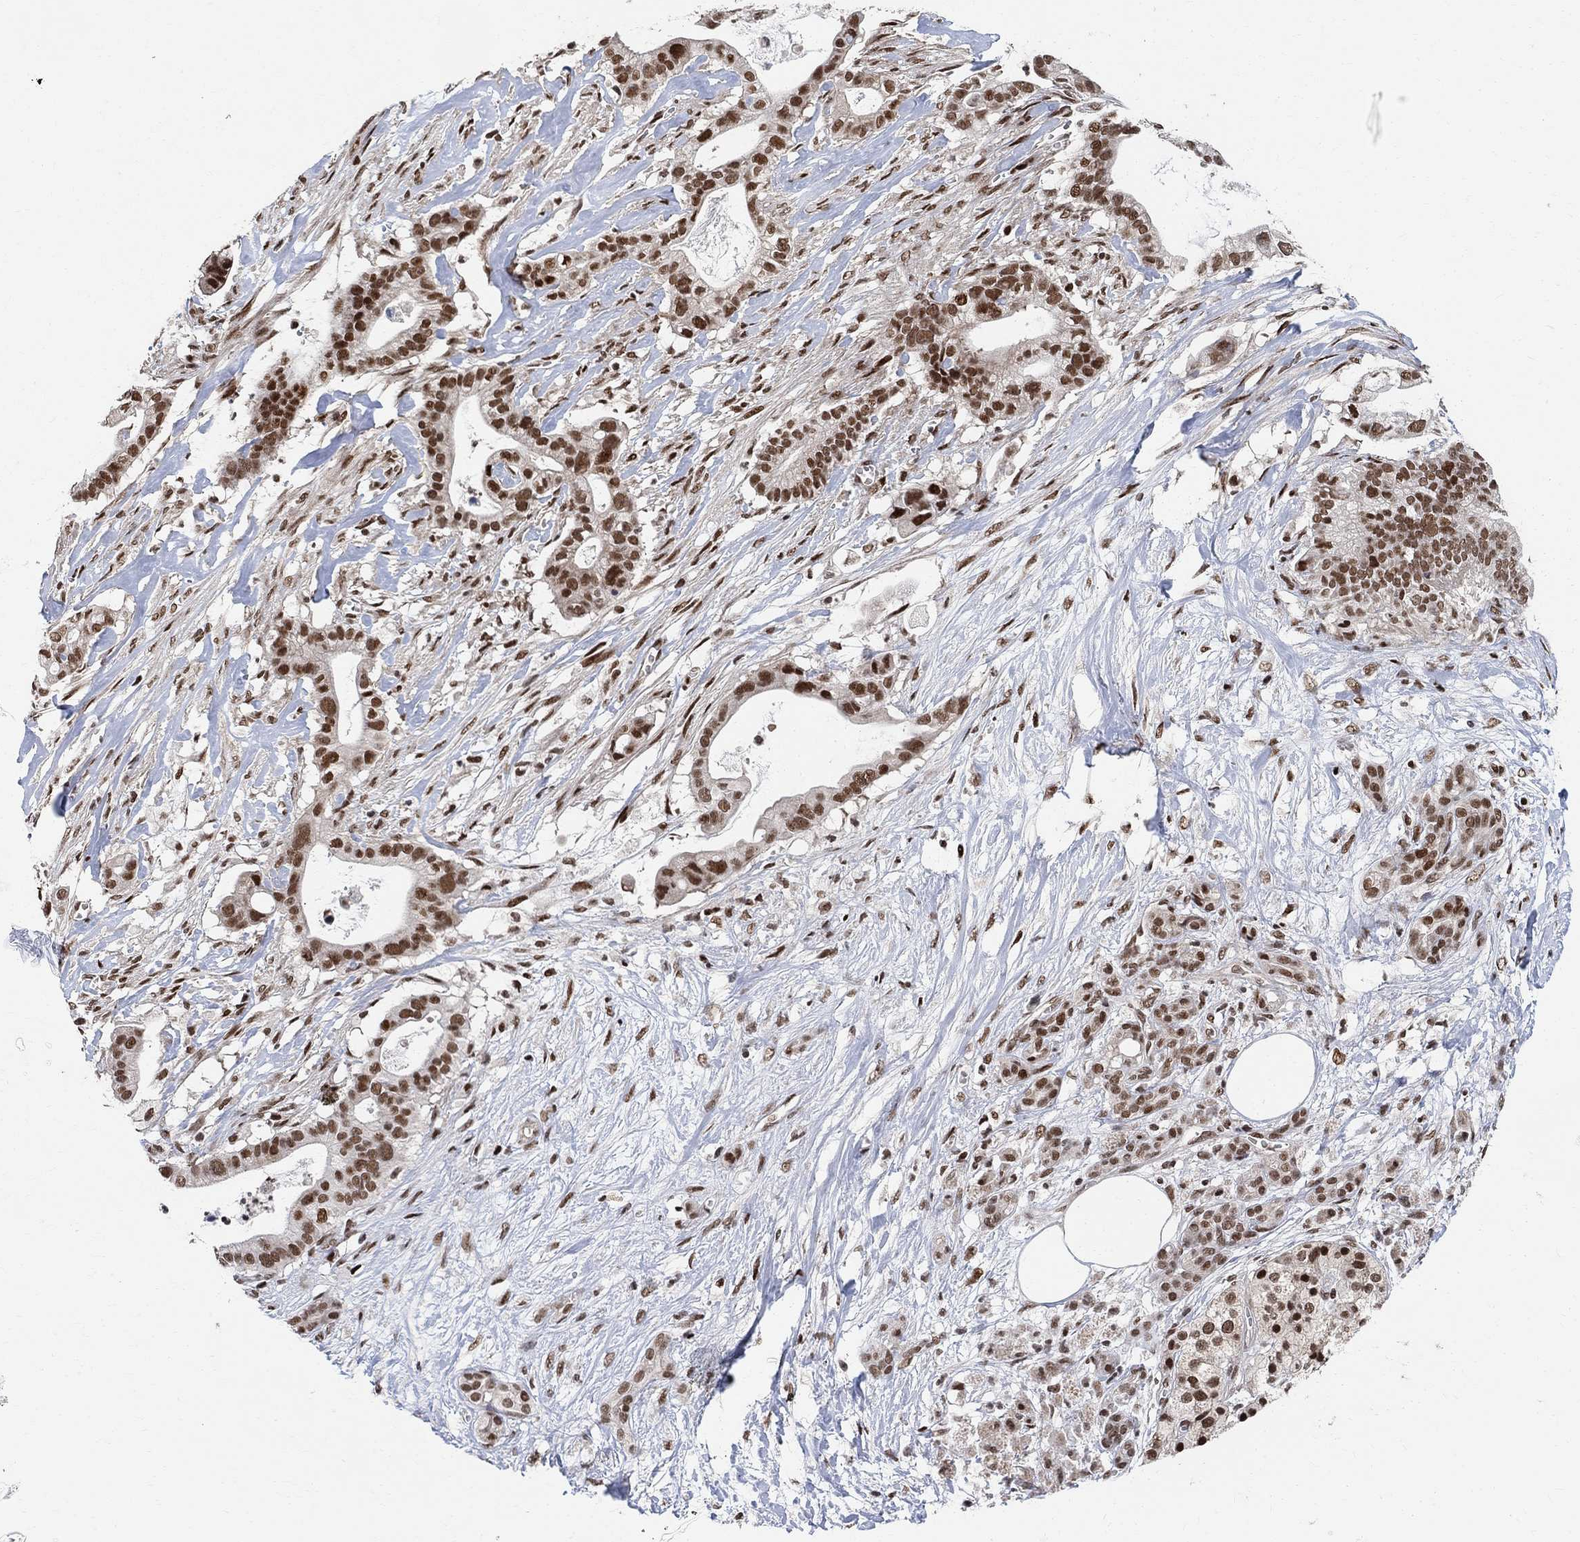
{"staining": {"intensity": "strong", "quantity": ">75%", "location": "nuclear"}, "tissue": "pancreatic cancer", "cell_type": "Tumor cells", "image_type": "cancer", "snomed": [{"axis": "morphology", "description": "Adenocarcinoma, NOS"}, {"axis": "topography", "description": "Pancreas"}], "caption": "Brown immunohistochemical staining in human pancreatic adenocarcinoma displays strong nuclear staining in approximately >75% of tumor cells. The staining is performed using DAB brown chromogen to label protein expression. The nuclei are counter-stained blue using hematoxylin.", "gene": "E4F1", "patient": {"sex": "male", "age": 61}}